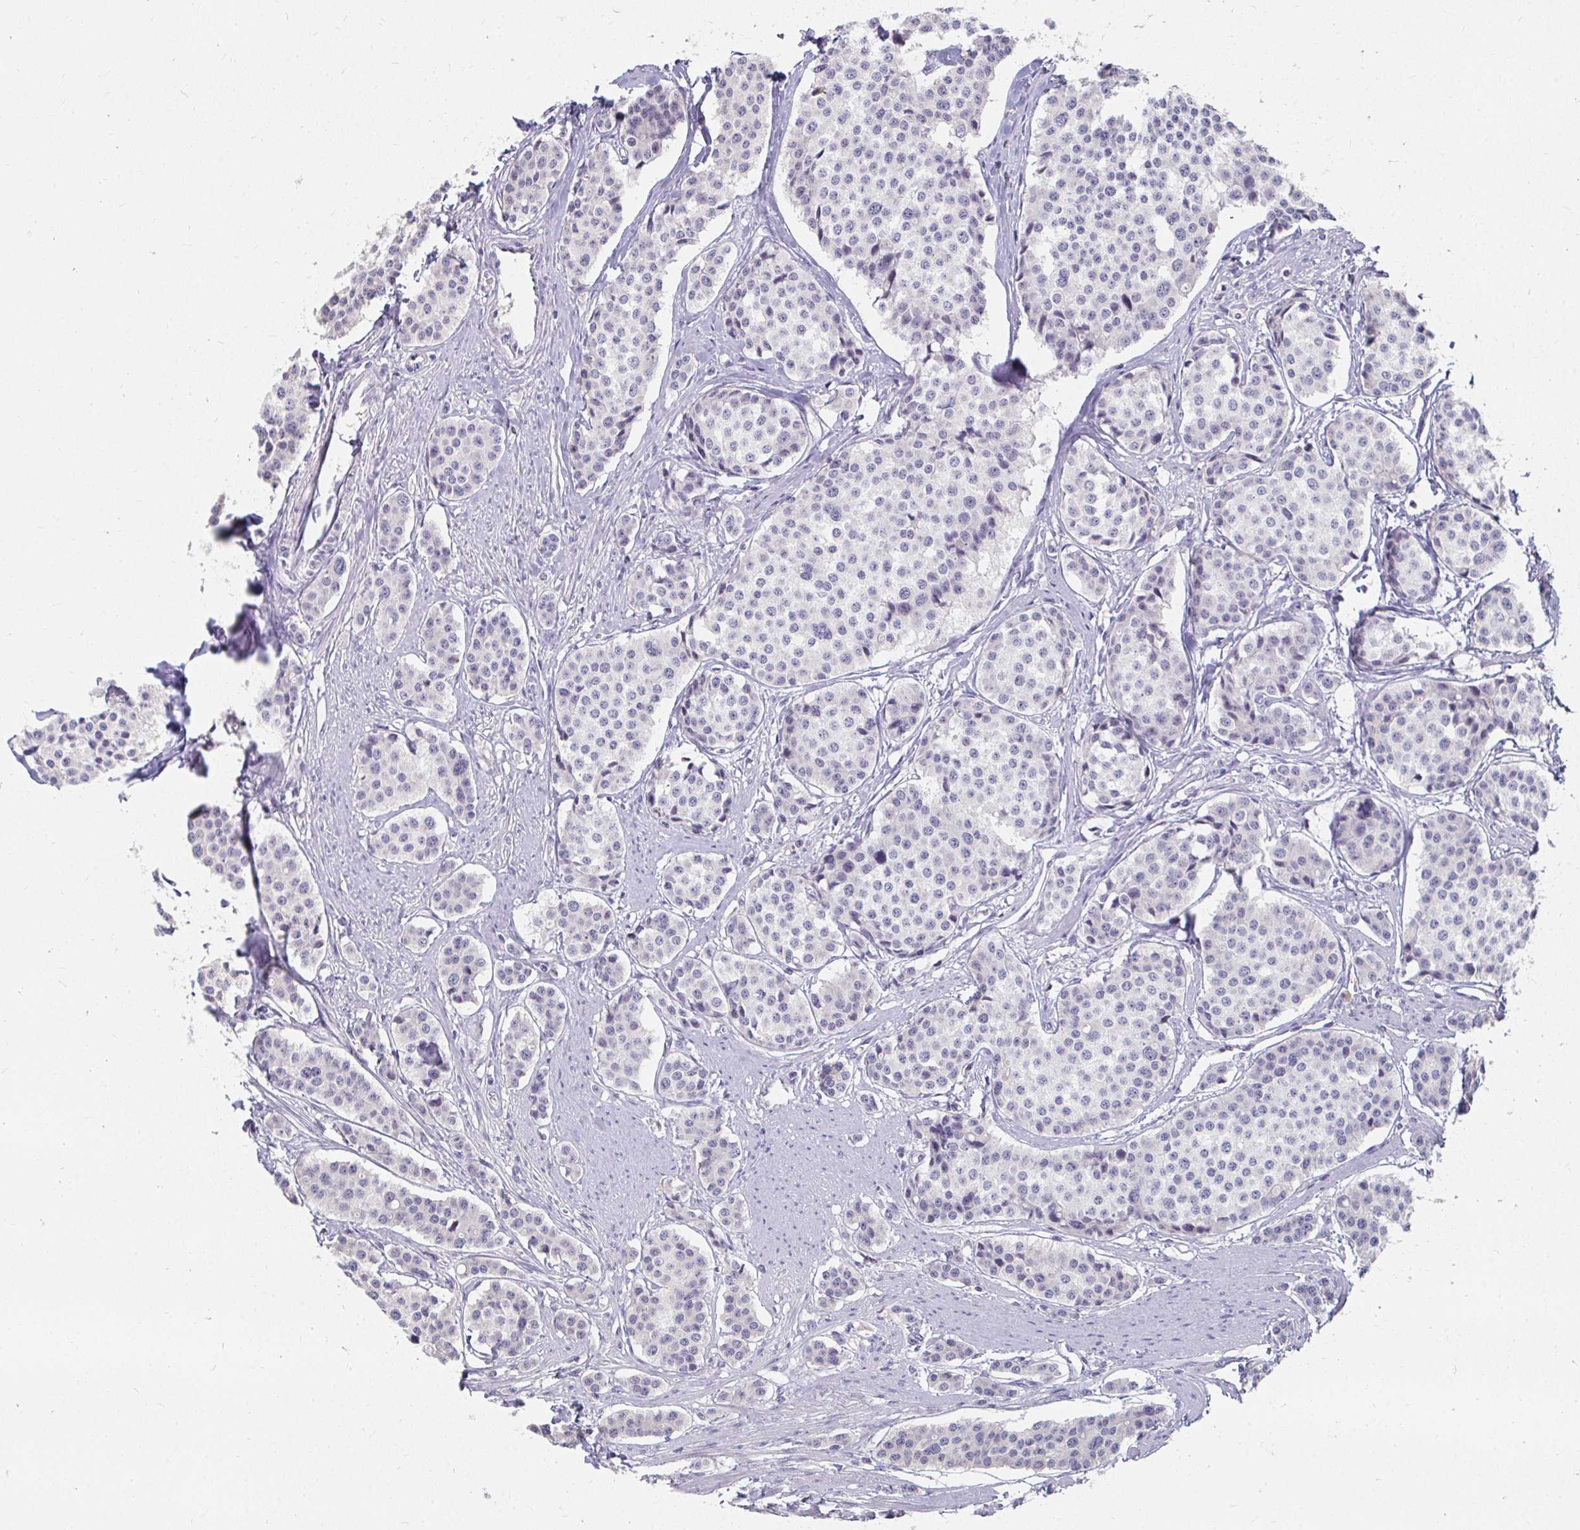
{"staining": {"intensity": "negative", "quantity": "none", "location": "none"}, "tissue": "carcinoid", "cell_type": "Tumor cells", "image_type": "cancer", "snomed": [{"axis": "morphology", "description": "Carcinoid, malignant, NOS"}, {"axis": "topography", "description": "Small intestine"}], "caption": "A high-resolution histopathology image shows IHC staining of malignant carcinoid, which displays no significant positivity in tumor cells. (Brightfield microscopy of DAB (3,3'-diaminobenzidine) immunohistochemistry at high magnification).", "gene": "LOXL4", "patient": {"sex": "male", "age": 60}}